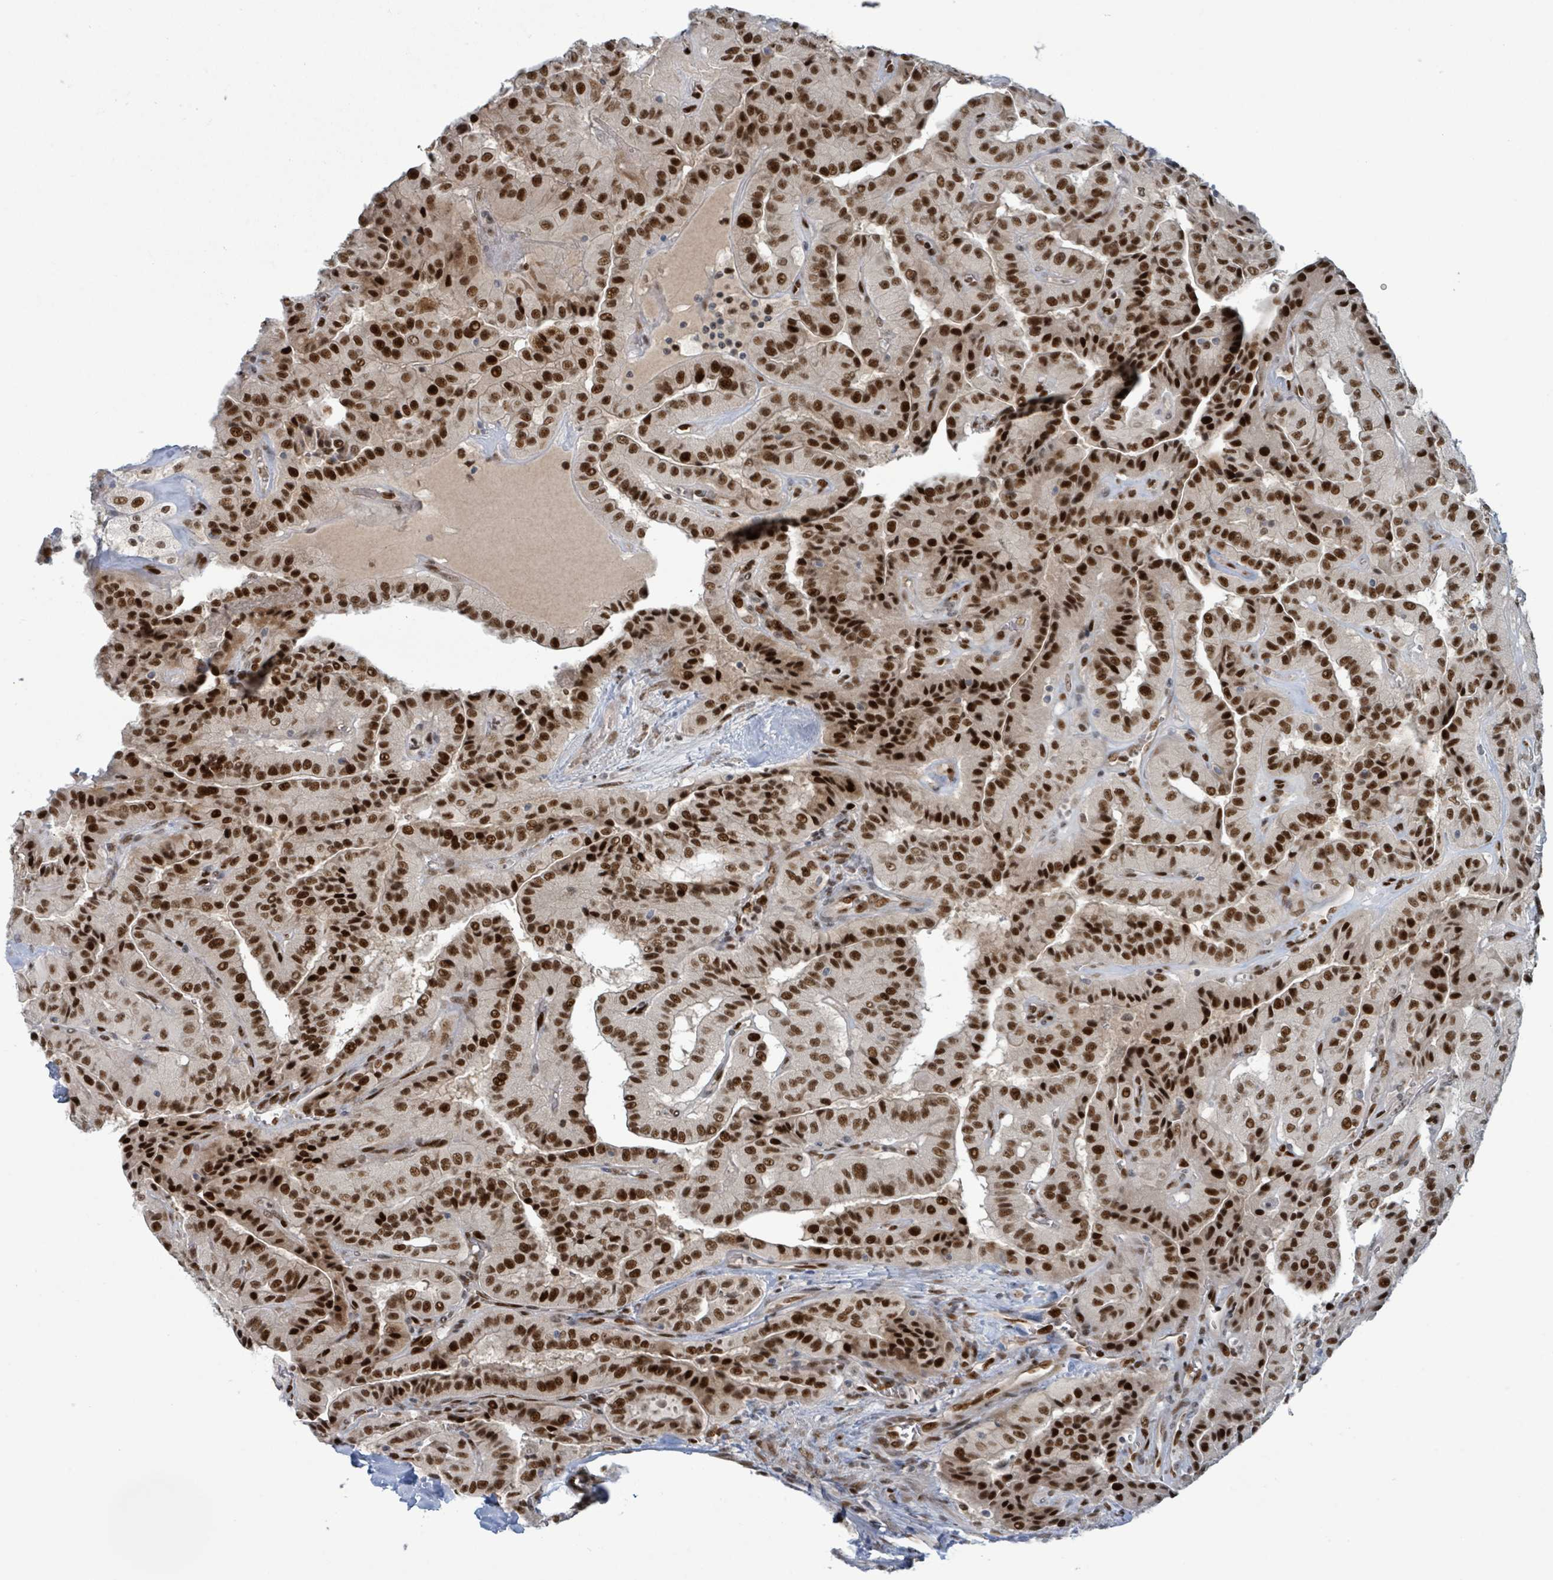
{"staining": {"intensity": "strong", "quantity": ">75%", "location": "nuclear"}, "tissue": "thyroid cancer", "cell_type": "Tumor cells", "image_type": "cancer", "snomed": [{"axis": "morphology", "description": "Normal tissue, NOS"}, {"axis": "morphology", "description": "Papillary adenocarcinoma, NOS"}, {"axis": "topography", "description": "Thyroid gland"}], "caption": "The histopathology image displays a brown stain indicating the presence of a protein in the nuclear of tumor cells in thyroid cancer (papillary adenocarcinoma).", "gene": "KLF3", "patient": {"sex": "female", "age": 59}}